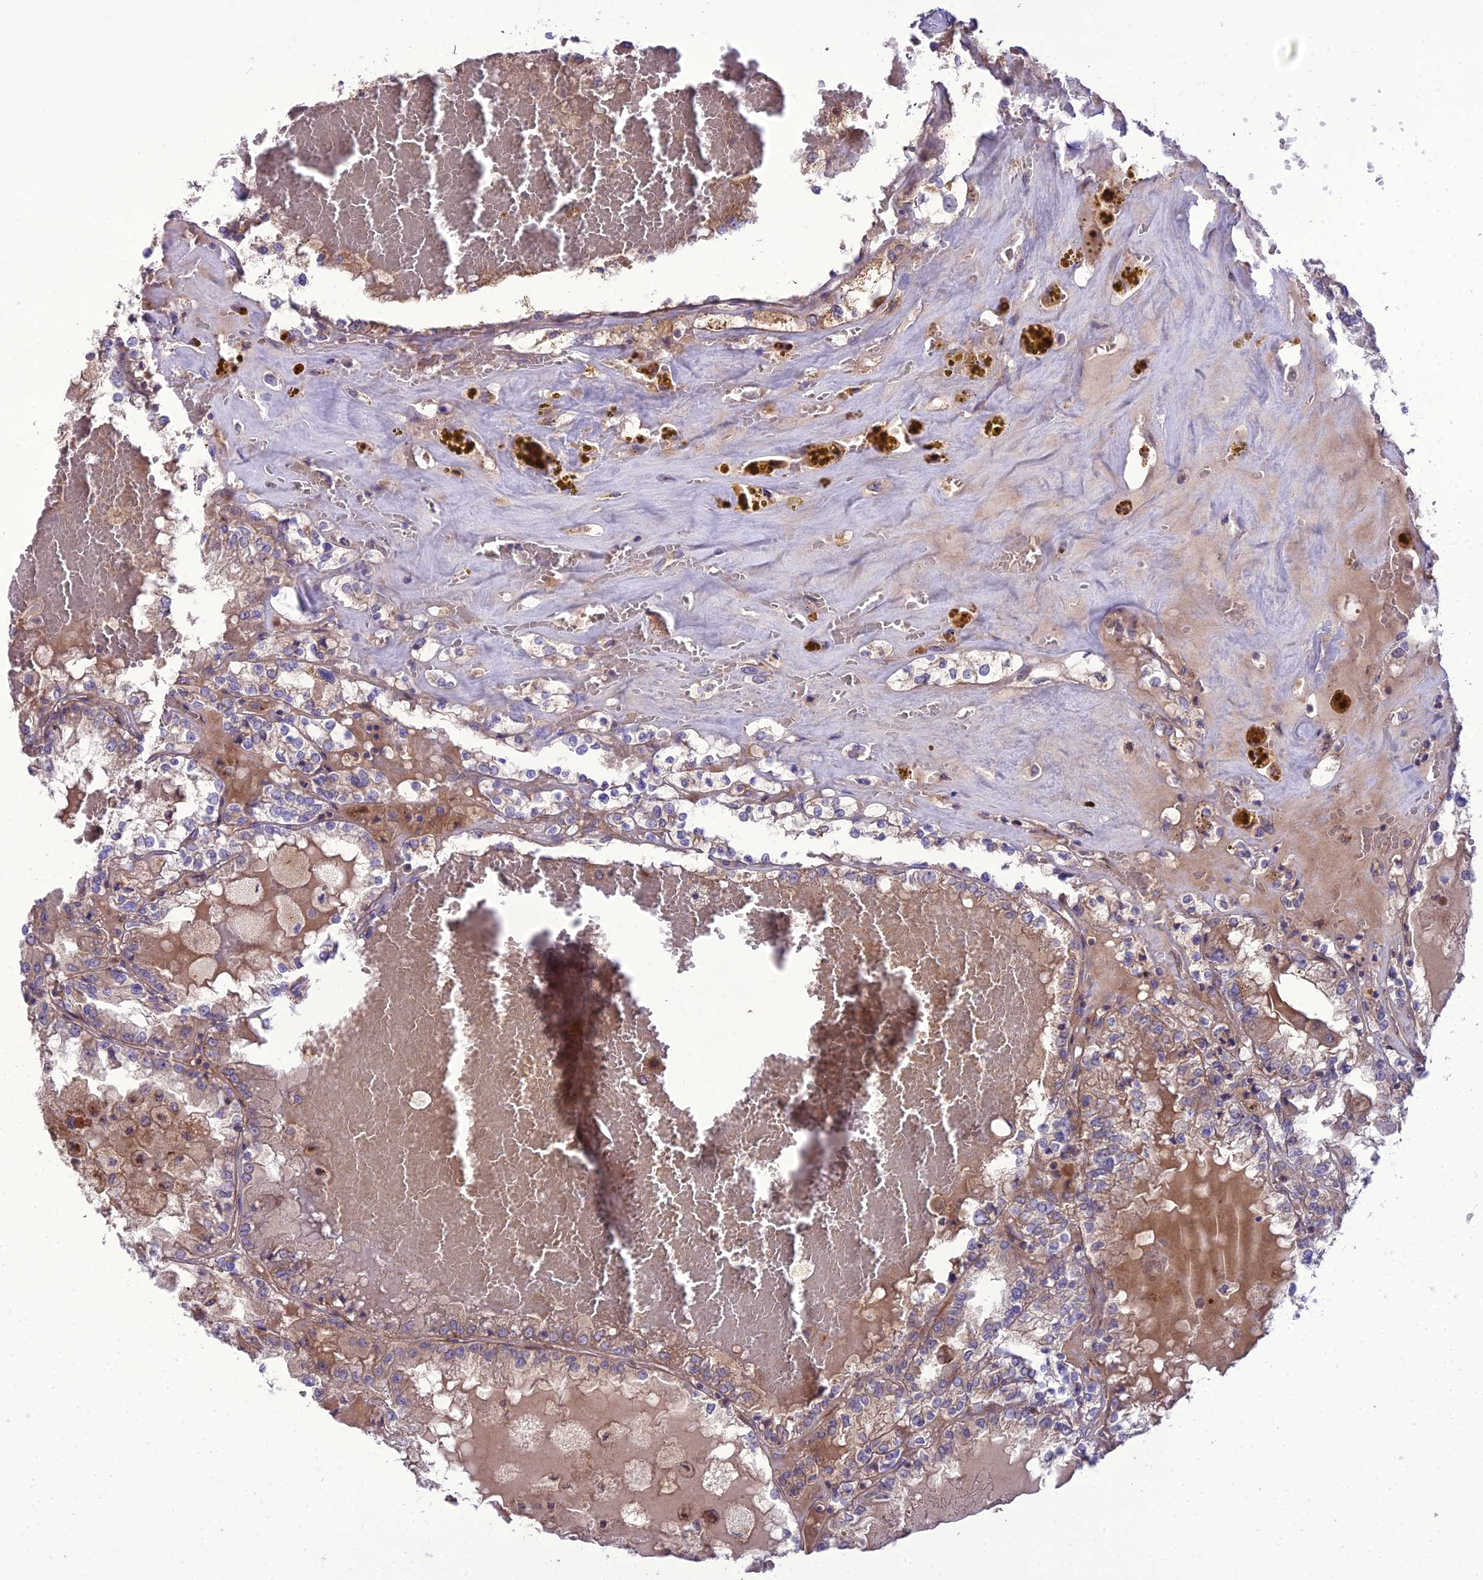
{"staining": {"intensity": "weak", "quantity": "<25%", "location": "cytoplasmic/membranous"}, "tissue": "renal cancer", "cell_type": "Tumor cells", "image_type": "cancer", "snomed": [{"axis": "morphology", "description": "Adenocarcinoma, NOS"}, {"axis": "topography", "description": "Kidney"}], "caption": "An immunohistochemistry (IHC) photomicrograph of adenocarcinoma (renal) is shown. There is no staining in tumor cells of adenocarcinoma (renal).", "gene": "SPRYD7", "patient": {"sex": "female", "age": 56}}